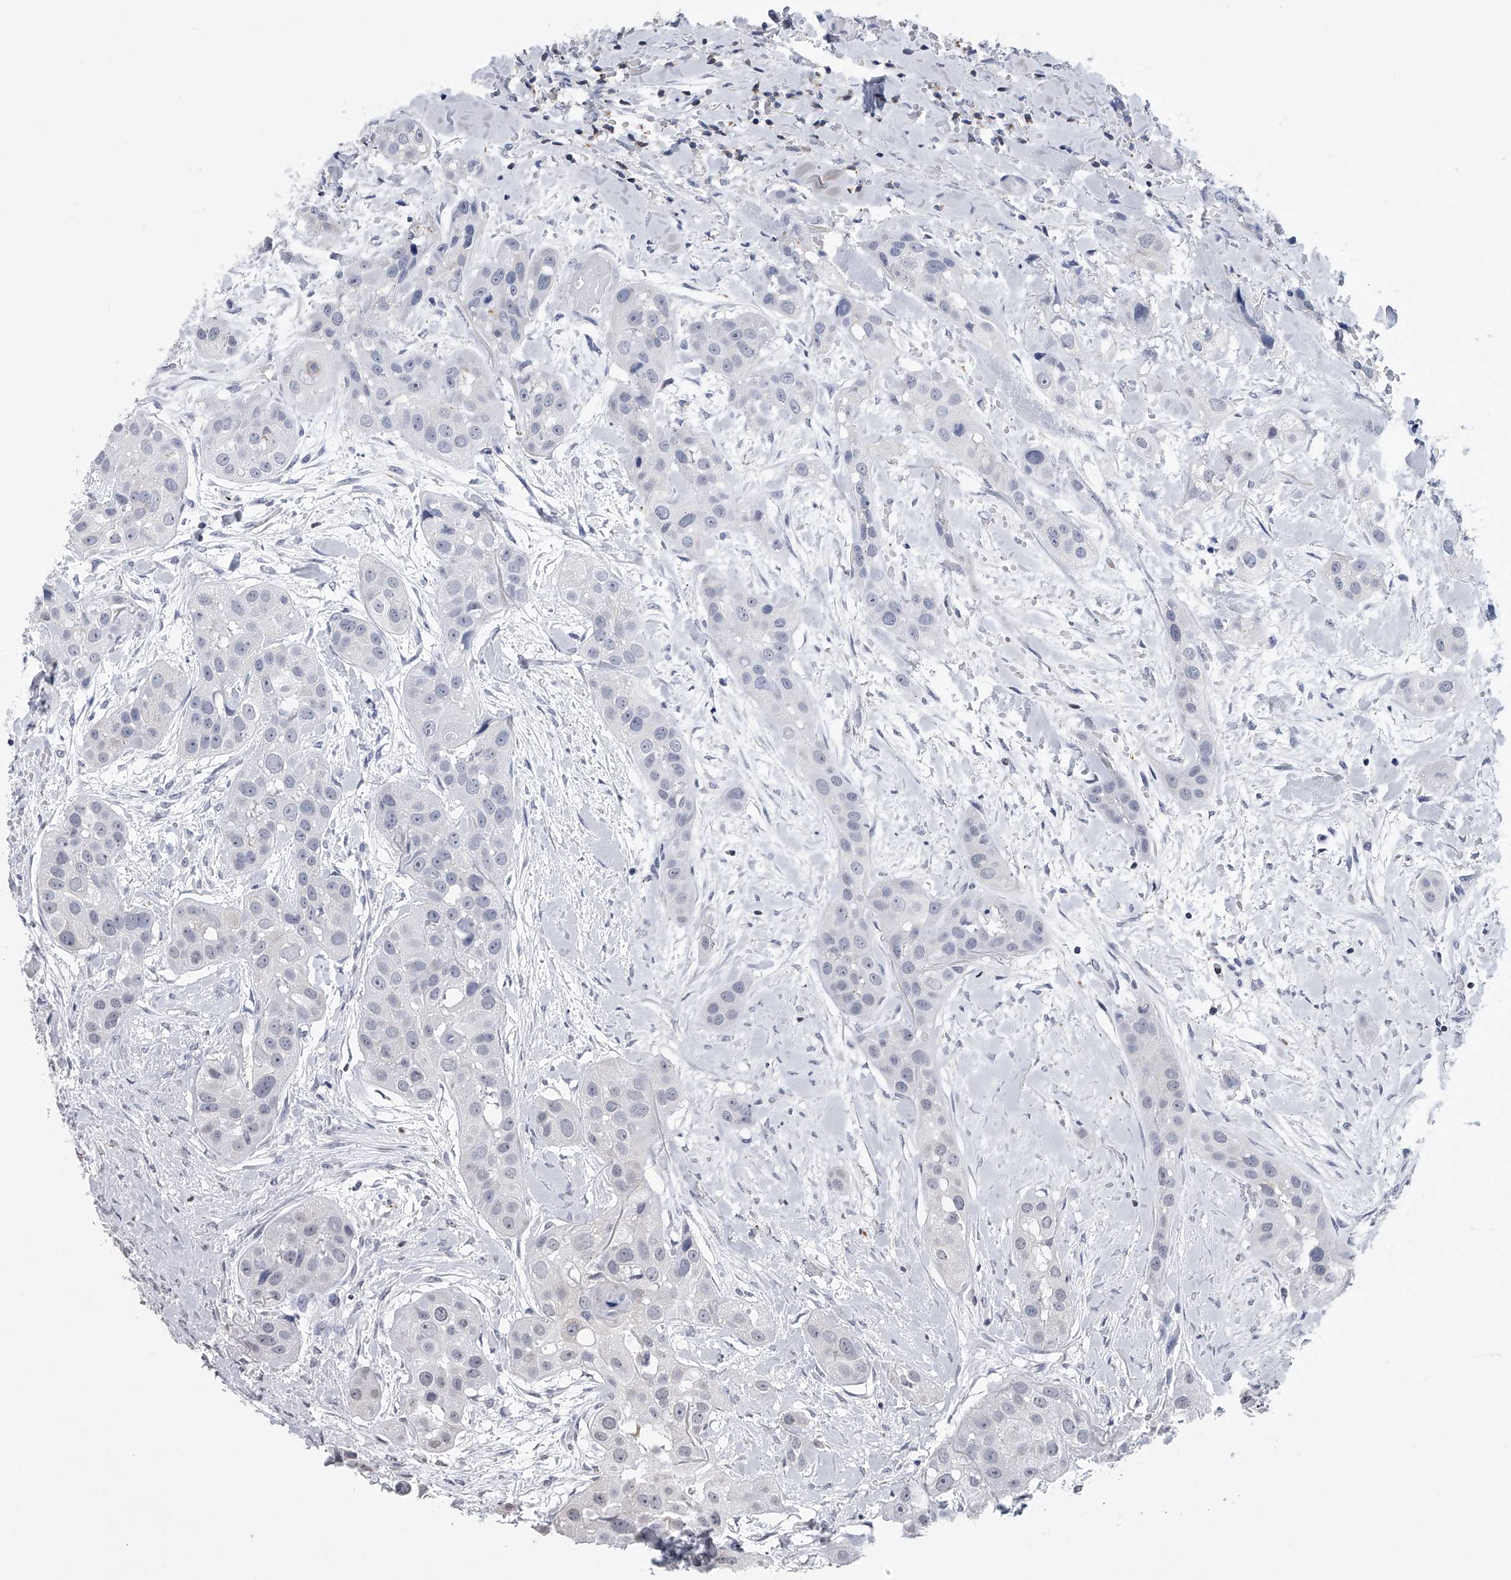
{"staining": {"intensity": "negative", "quantity": "none", "location": "none"}, "tissue": "head and neck cancer", "cell_type": "Tumor cells", "image_type": "cancer", "snomed": [{"axis": "morphology", "description": "Normal tissue, NOS"}, {"axis": "morphology", "description": "Squamous cell carcinoma, NOS"}, {"axis": "topography", "description": "Skeletal muscle"}, {"axis": "topography", "description": "Head-Neck"}], "caption": "This is an immunohistochemistry image of squamous cell carcinoma (head and neck). There is no staining in tumor cells.", "gene": "TASP1", "patient": {"sex": "male", "age": 51}}